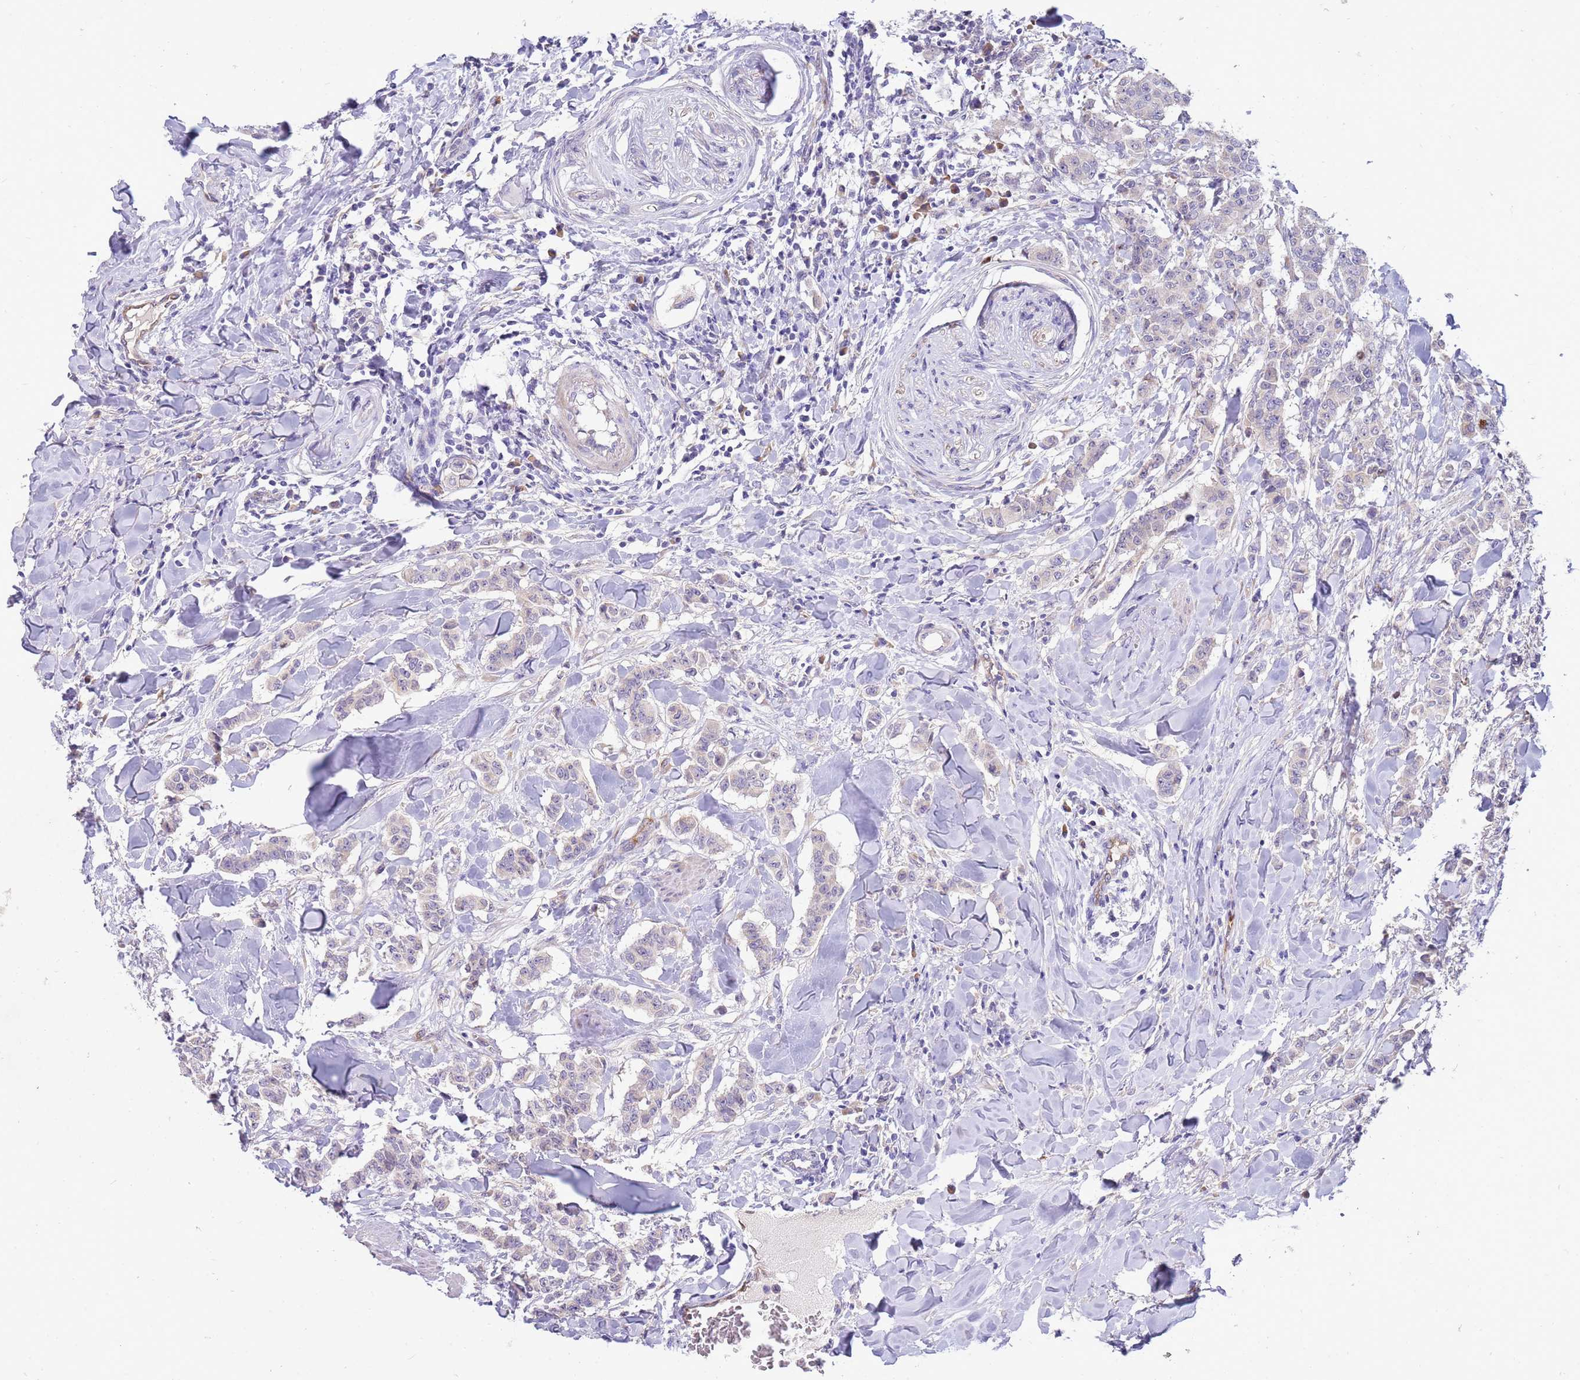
{"staining": {"intensity": "negative", "quantity": "none", "location": "none"}, "tissue": "breast cancer", "cell_type": "Tumor cells", "image_type": "cancer", "snomed": [{"axis": "morphology", "description": "Duct carcinoma"}, {"axis": "topography", "description": "Breast"}], "caption": "Immunohistochemistry (IHC) of breast cancer (invasive ductal carcinoma) displays no expression in tumor cells.", "gene": "NMUR2", "patient": {"sex": "female", "age": 40}}